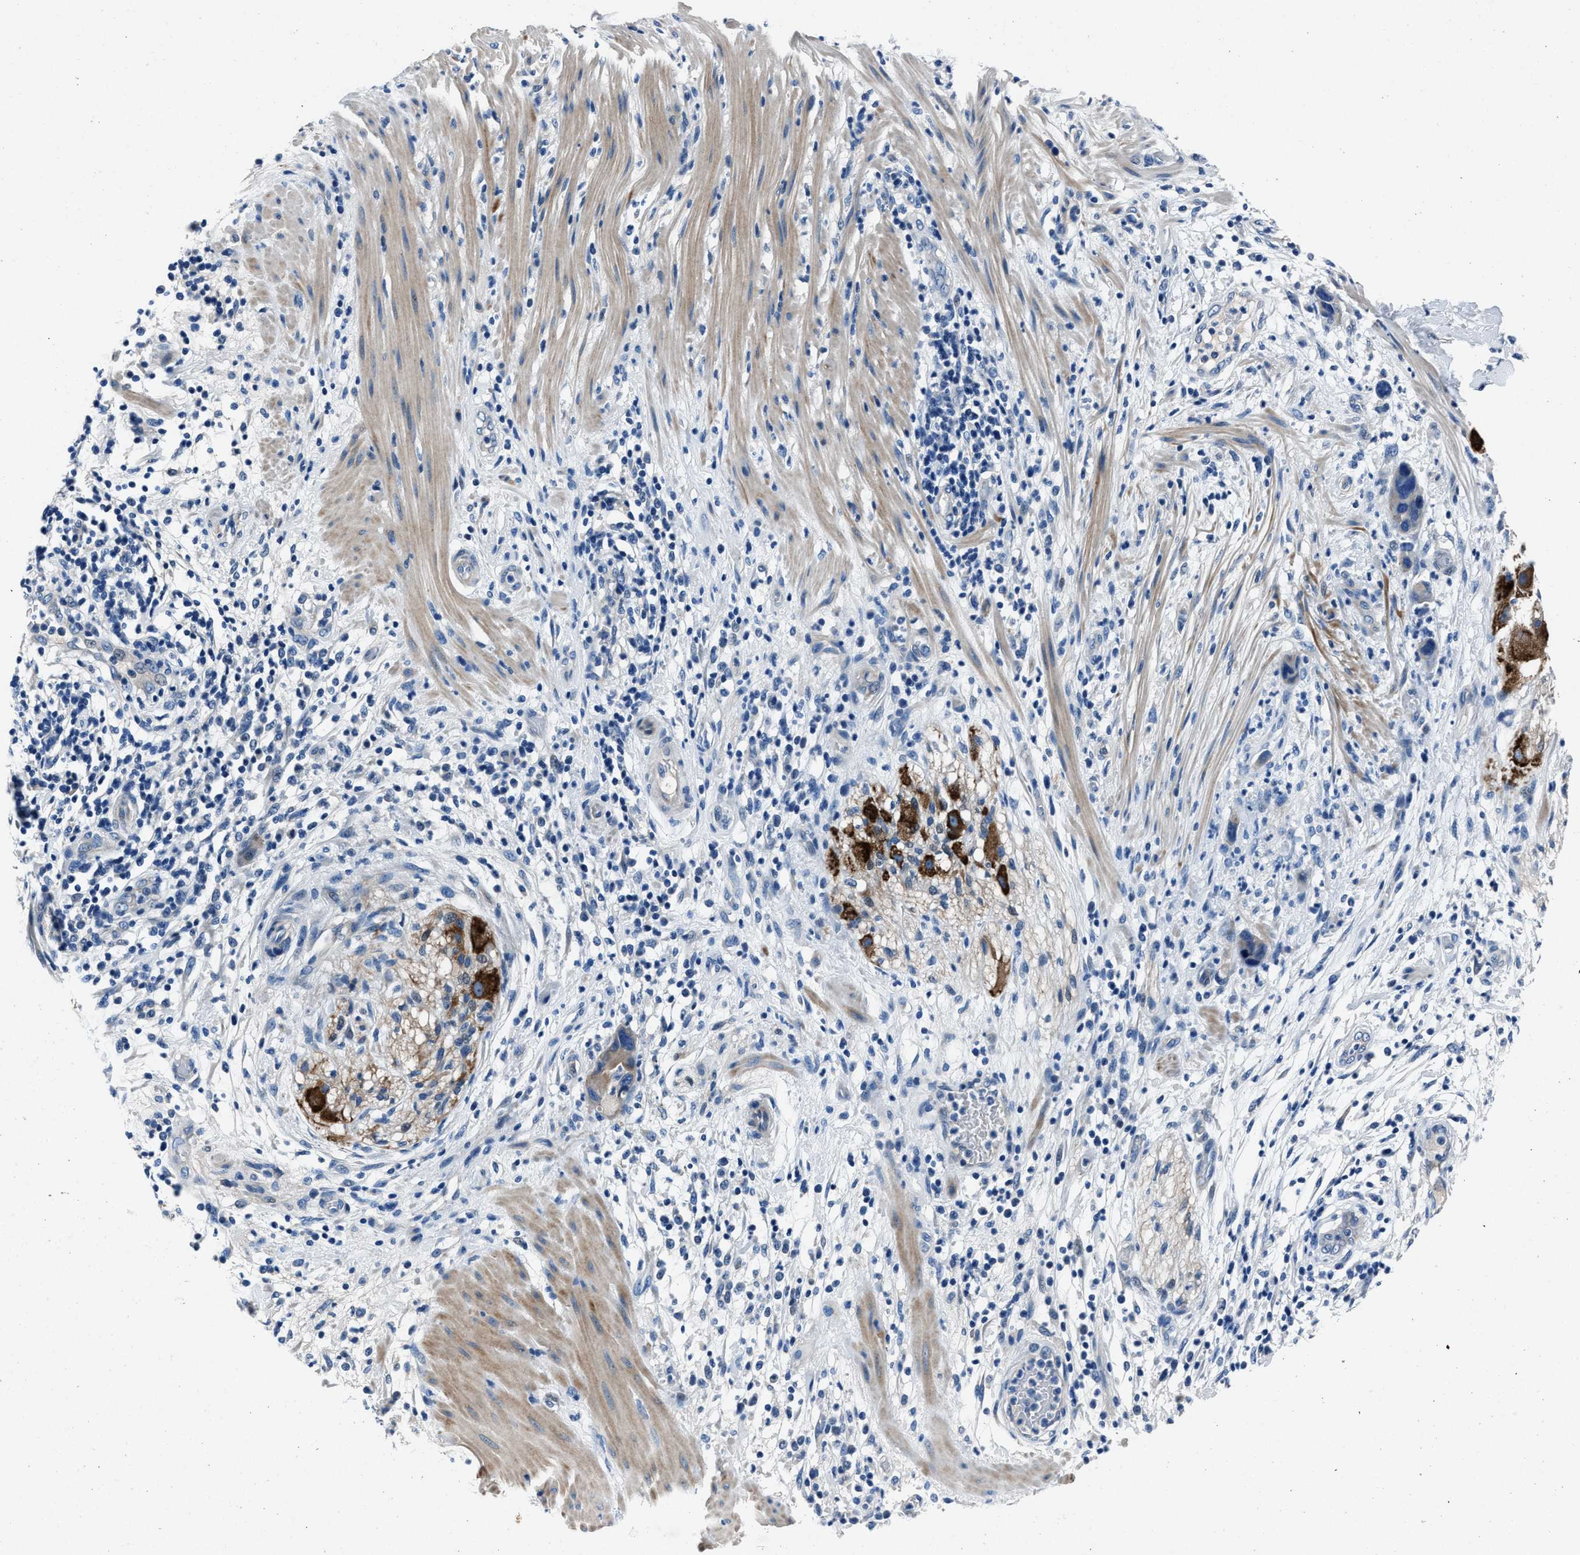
{"staining": {"intensity": "negative", "quantity": "none", "location": "none"}, "tissue": "pancreatic cancer", "cell_type": "Tumor cells", "image_type": "cancer", "snomed": [{"axis": "morphology", "description": "Adenocarcinoma, NOS"}, {"axis": "topography", "description": "Pancreas"}], "caption": "Adenocarcinoma (pancreatic) stained for a protein using IHC reveals no positivity tumor cells.", "gene": "NACAD", "patient": {"sex": "female", "age": 71}}